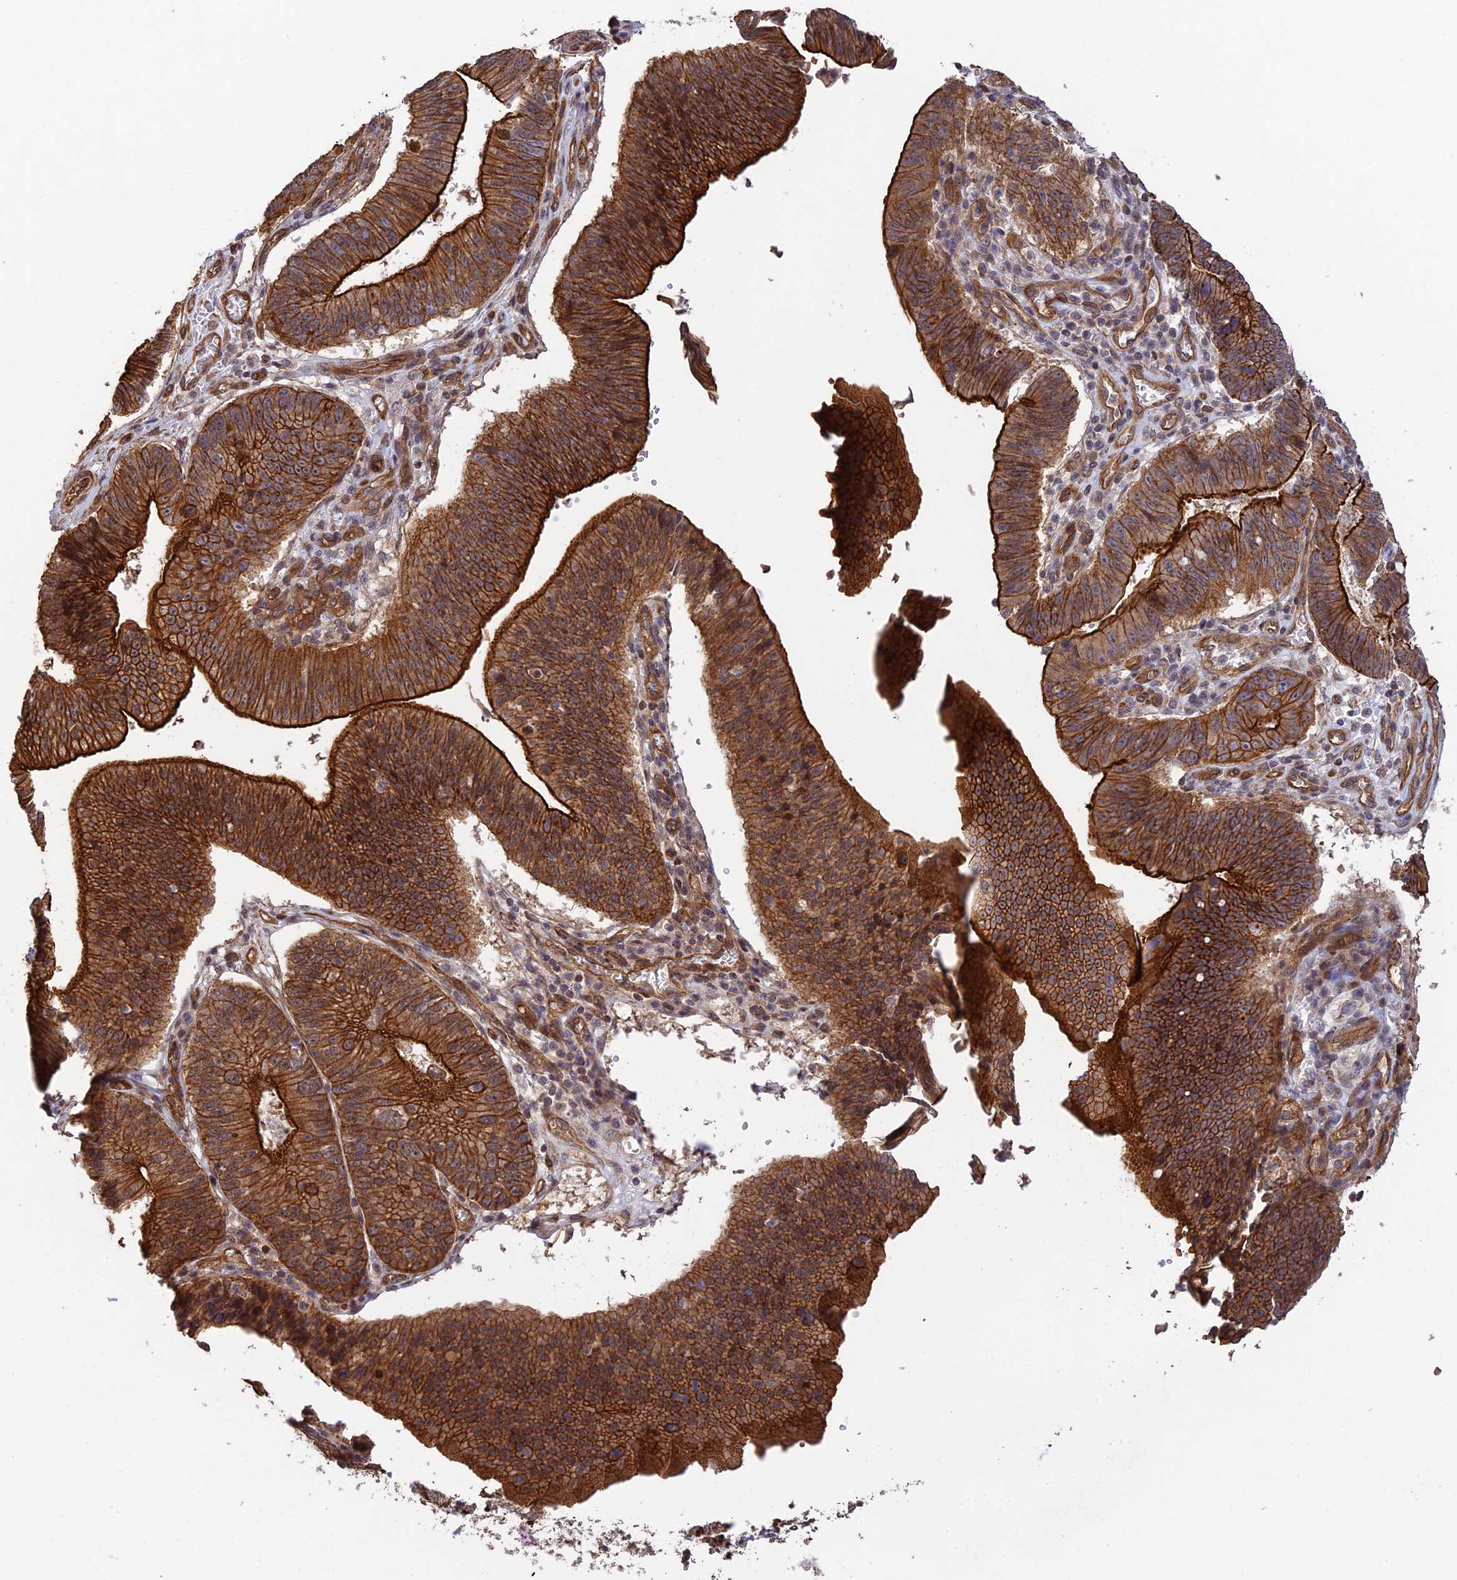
{"staining": {"intensity": "strong", "quantity": ">75%", "location": "cytoplasmic/membranous"}, "tissue": "stomach cancer", "cell_type": "Tumor cells", "image_type": "cancer", "snomed": [{"axis": "morphology", "description": "Adenocarcinoma, NOS"}, {"axis": "topography", "description": "Stomach"}], "caption": "Adenocarcinoma (stomach) was stained to show a protein in brown. There is high levels of strong cytoplasmic/membranous positivity in approximately >75% of tumor cells.", "gene": "HOMER2", "patient": {"sex": "male", "age": 59}}